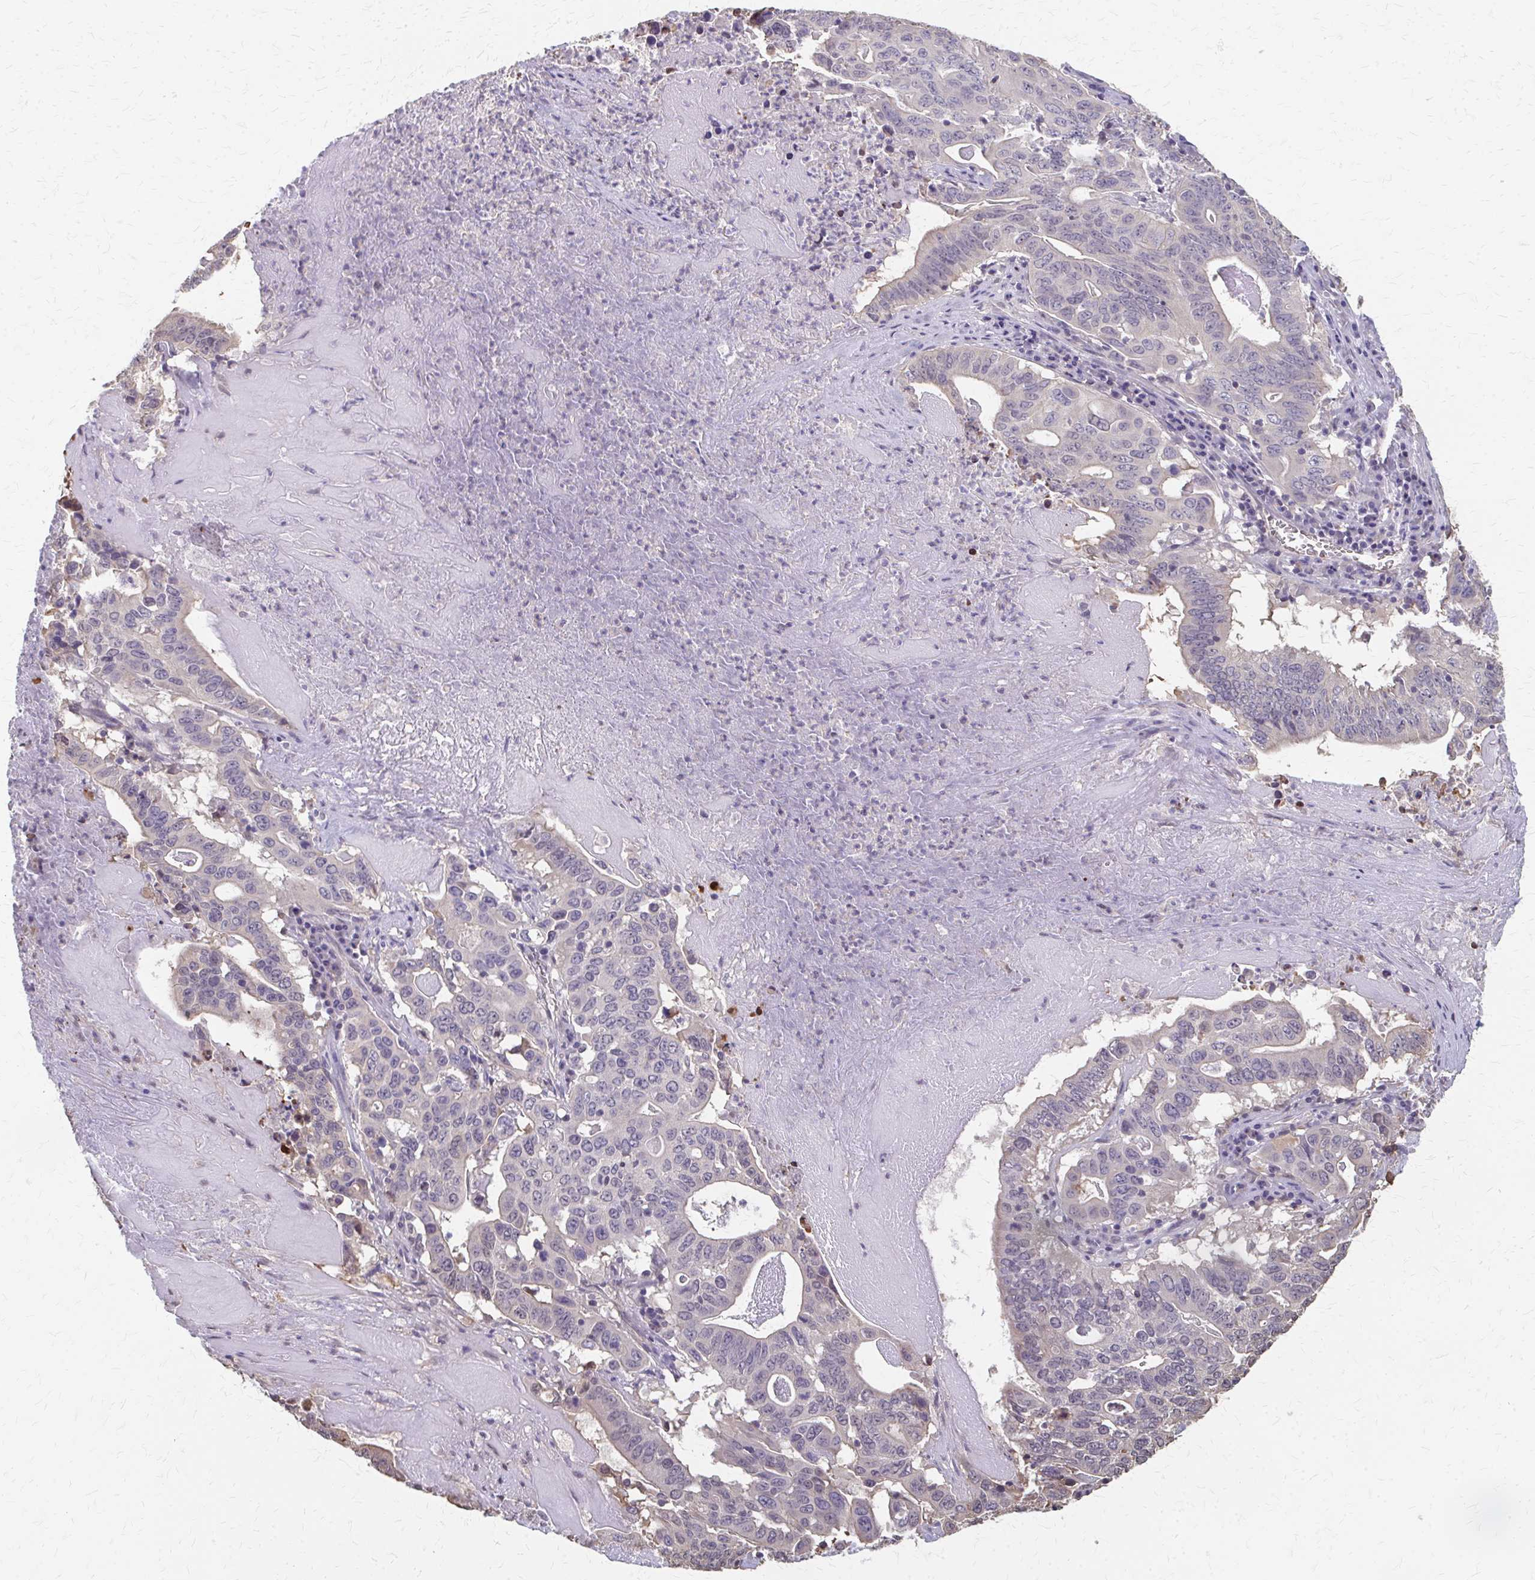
{"staining": {"intensity": "negative", "quantity": "none", "location": "none"}, "tissue": "lung cancer", "cell_type": "Tumor cells", "image_type": "cancer", "snomed": [{"axis": "morphology", "description": "Adenocarcinoma, NOS"}, {"axis": "topography", "description": "Lung"}], "caption": "Tumor cells show no significant positivity in lung cancer.", "gene": "RABGAP1L", "patient": {"sex": "female", "age": 60}}